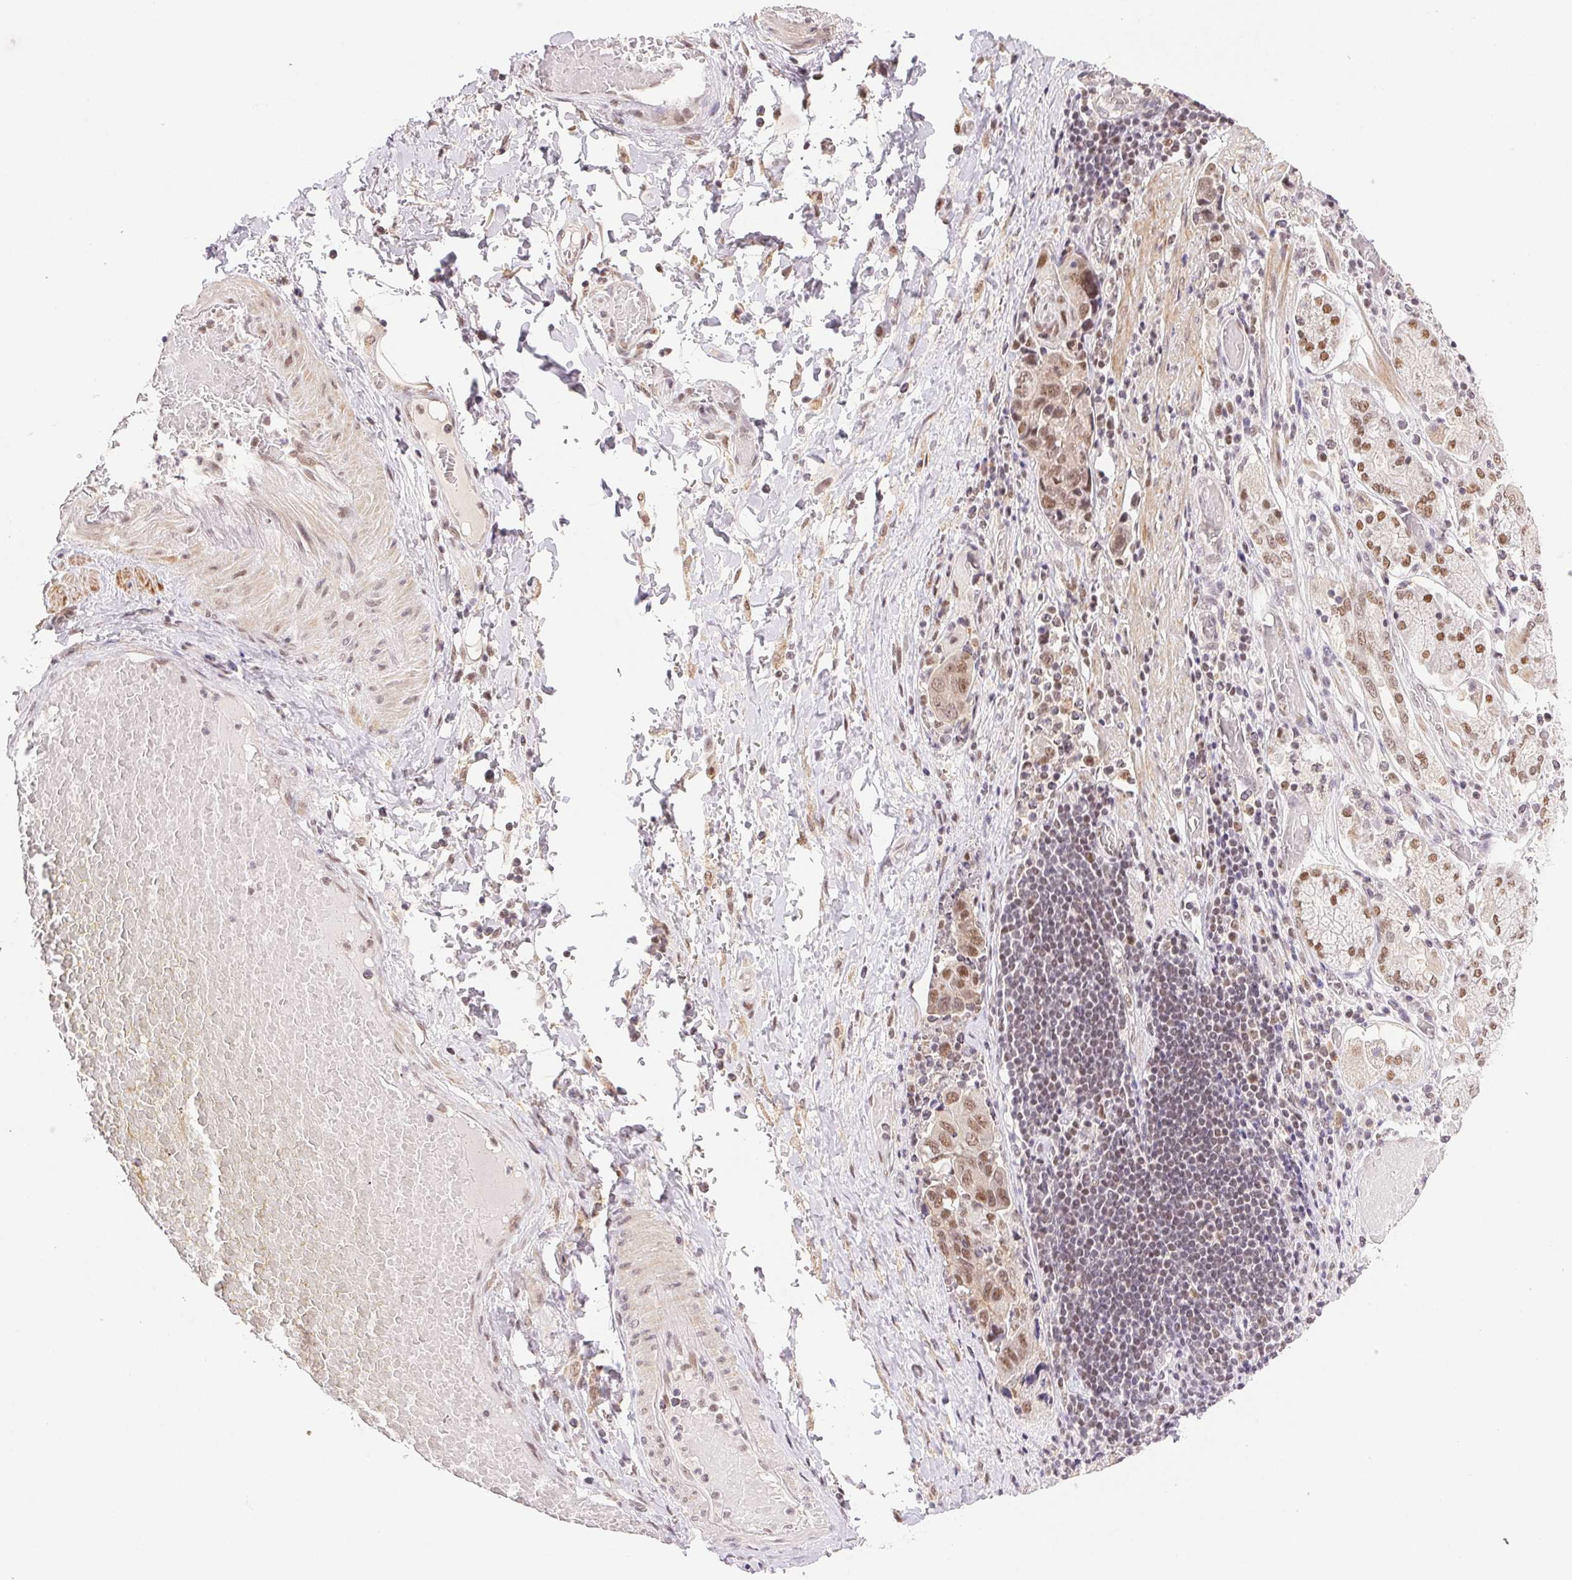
{"staining": {"intensity": "moderate", "quantity": ">75%", "location": "nuclear"}, "tissue": "stomach cancer", "cell_type": "Tumor cells", "image_type": "cancer", "snomed": [{"axis": "morphology", "description": "Adenocarcinoma, NOS"}, {"axis": "topography", "description": "Stomach, upper"}, {"axis": "topography", "description": "Stomach"}], "caption": "Immunohistochemistry photomicrograph of neoplastic tissue: human stomach cancer stained using IHC demonstrates medium levels of moderate protein expression localized specifically in the nuclear of tumor cells, appearing as a nuclear brown color.", "gene": "PRPF18", "patient": {"sex": "male", "age": 62}}